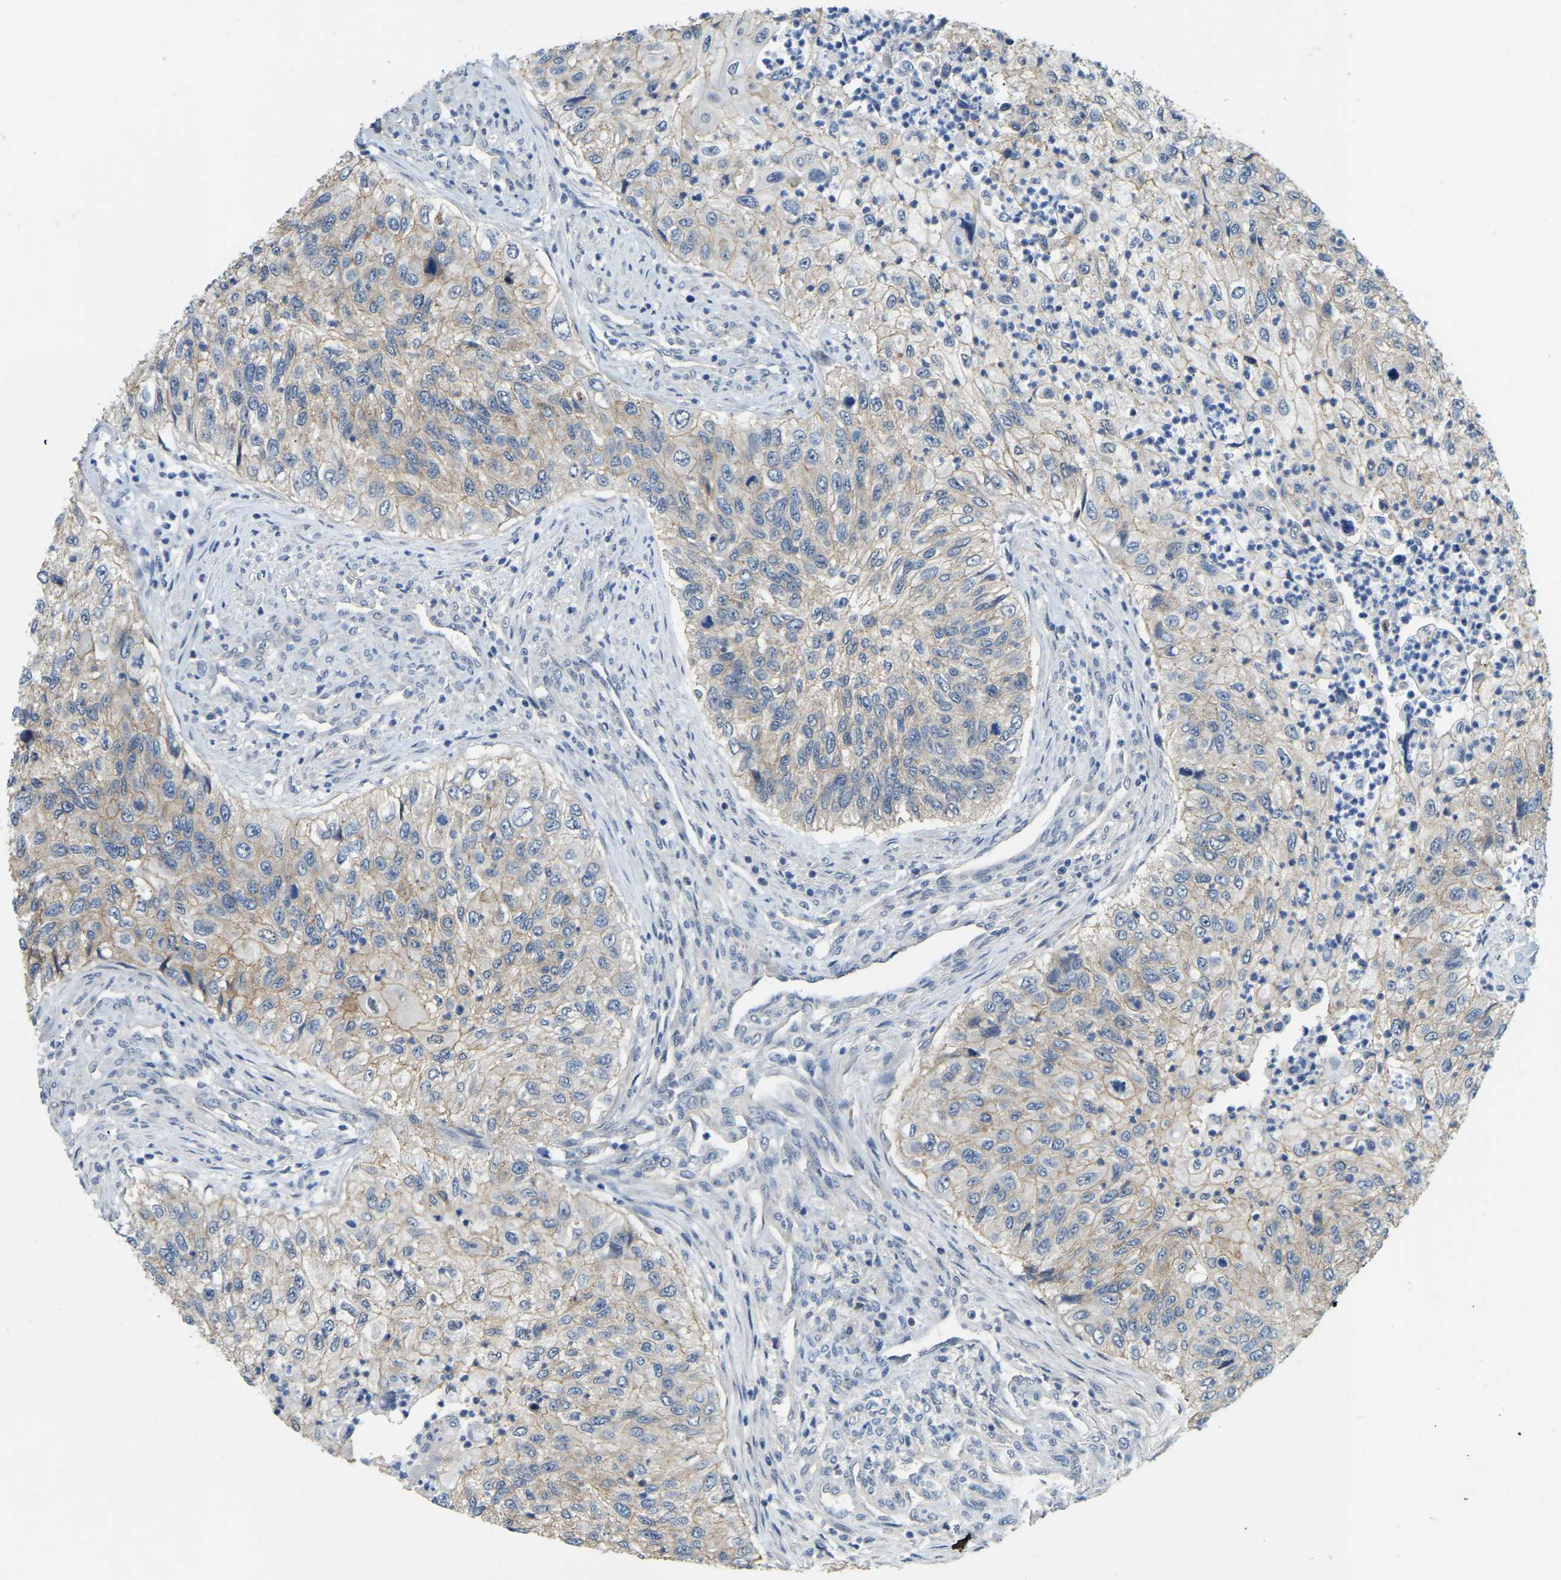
{"staining": {"intensity": "weak", "quantity": "<25%", "location": "cytoplasmic/membranous"}, "tissue": "urothelial cancer", "cell_type": "Tumor cells", "image_type": "cancer", "snomed": [{"axis": "morphology", "description": "Urothelial carcinoma, High grade"}, {"axis": "topography", "description": "Urinary bladder"}], "caption": "The image shows no significant expression in tumor cells of urothelial cancer.", "gene": "AHNAK", "patient": {"sex": "female", "age": 60}}